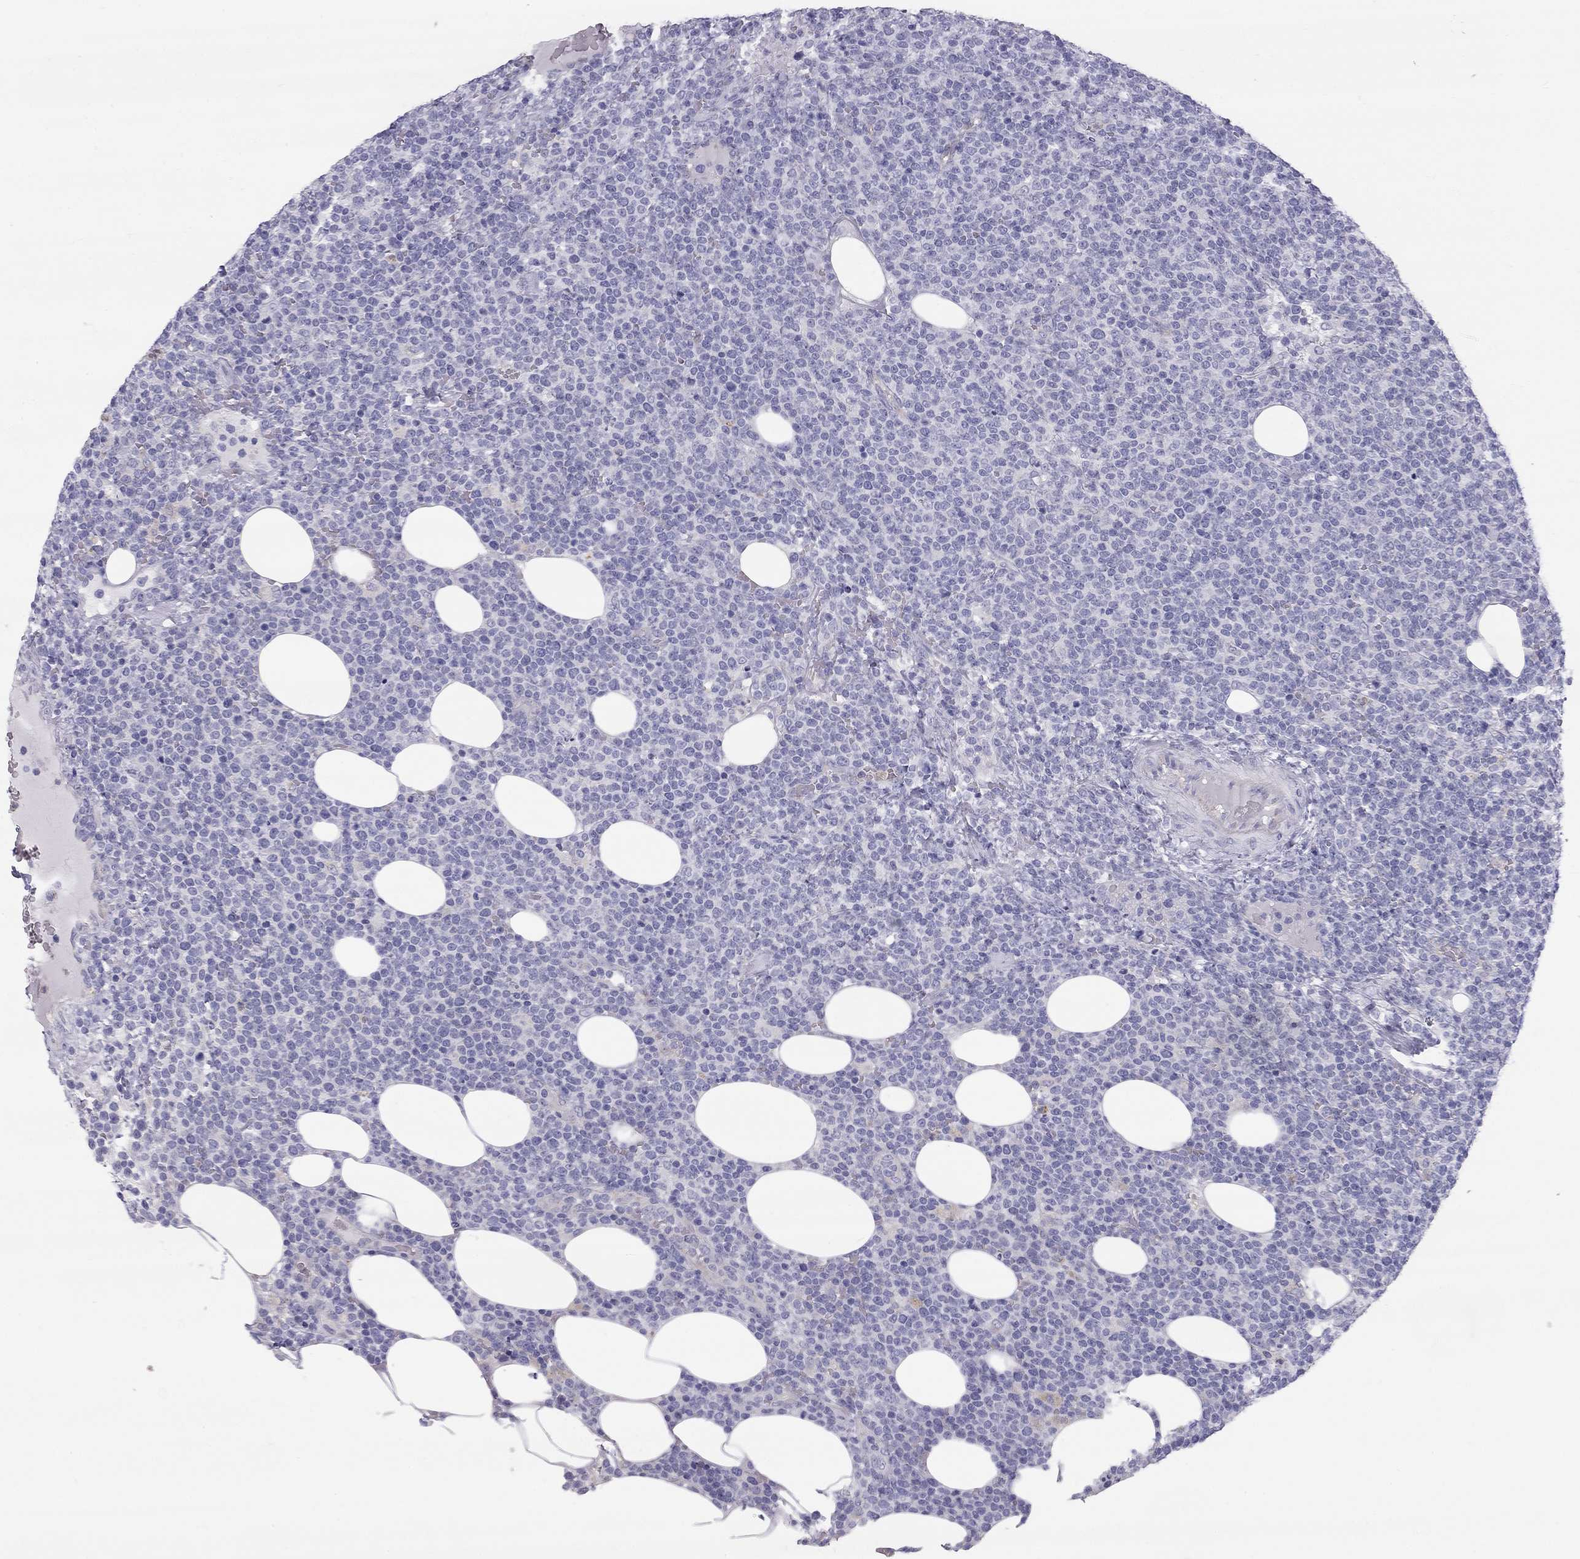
{"staining": {"intensity": "negative", "quantity": "none", "location": "none"}, "tissue": "lymphoma", "cell_type": "Tumor cells", "image_type": "cancer", "snomed": [{"axis": "morphology", "description": "Malignant lymphoma, non-Hodgkin's type, High grade"}, {"axis": "topography", "description": "Lymph node"}], "caption": "IHC of lymphoma demonstrates no staining in tumor cells. (DAB (3,3'-diaminobenzidine) immunohistochemistry (IHC) visualized using brightfield microscopy, high magnification).", "gene": "TDRD6", "patient": {"sex": "male", "age": 61}}